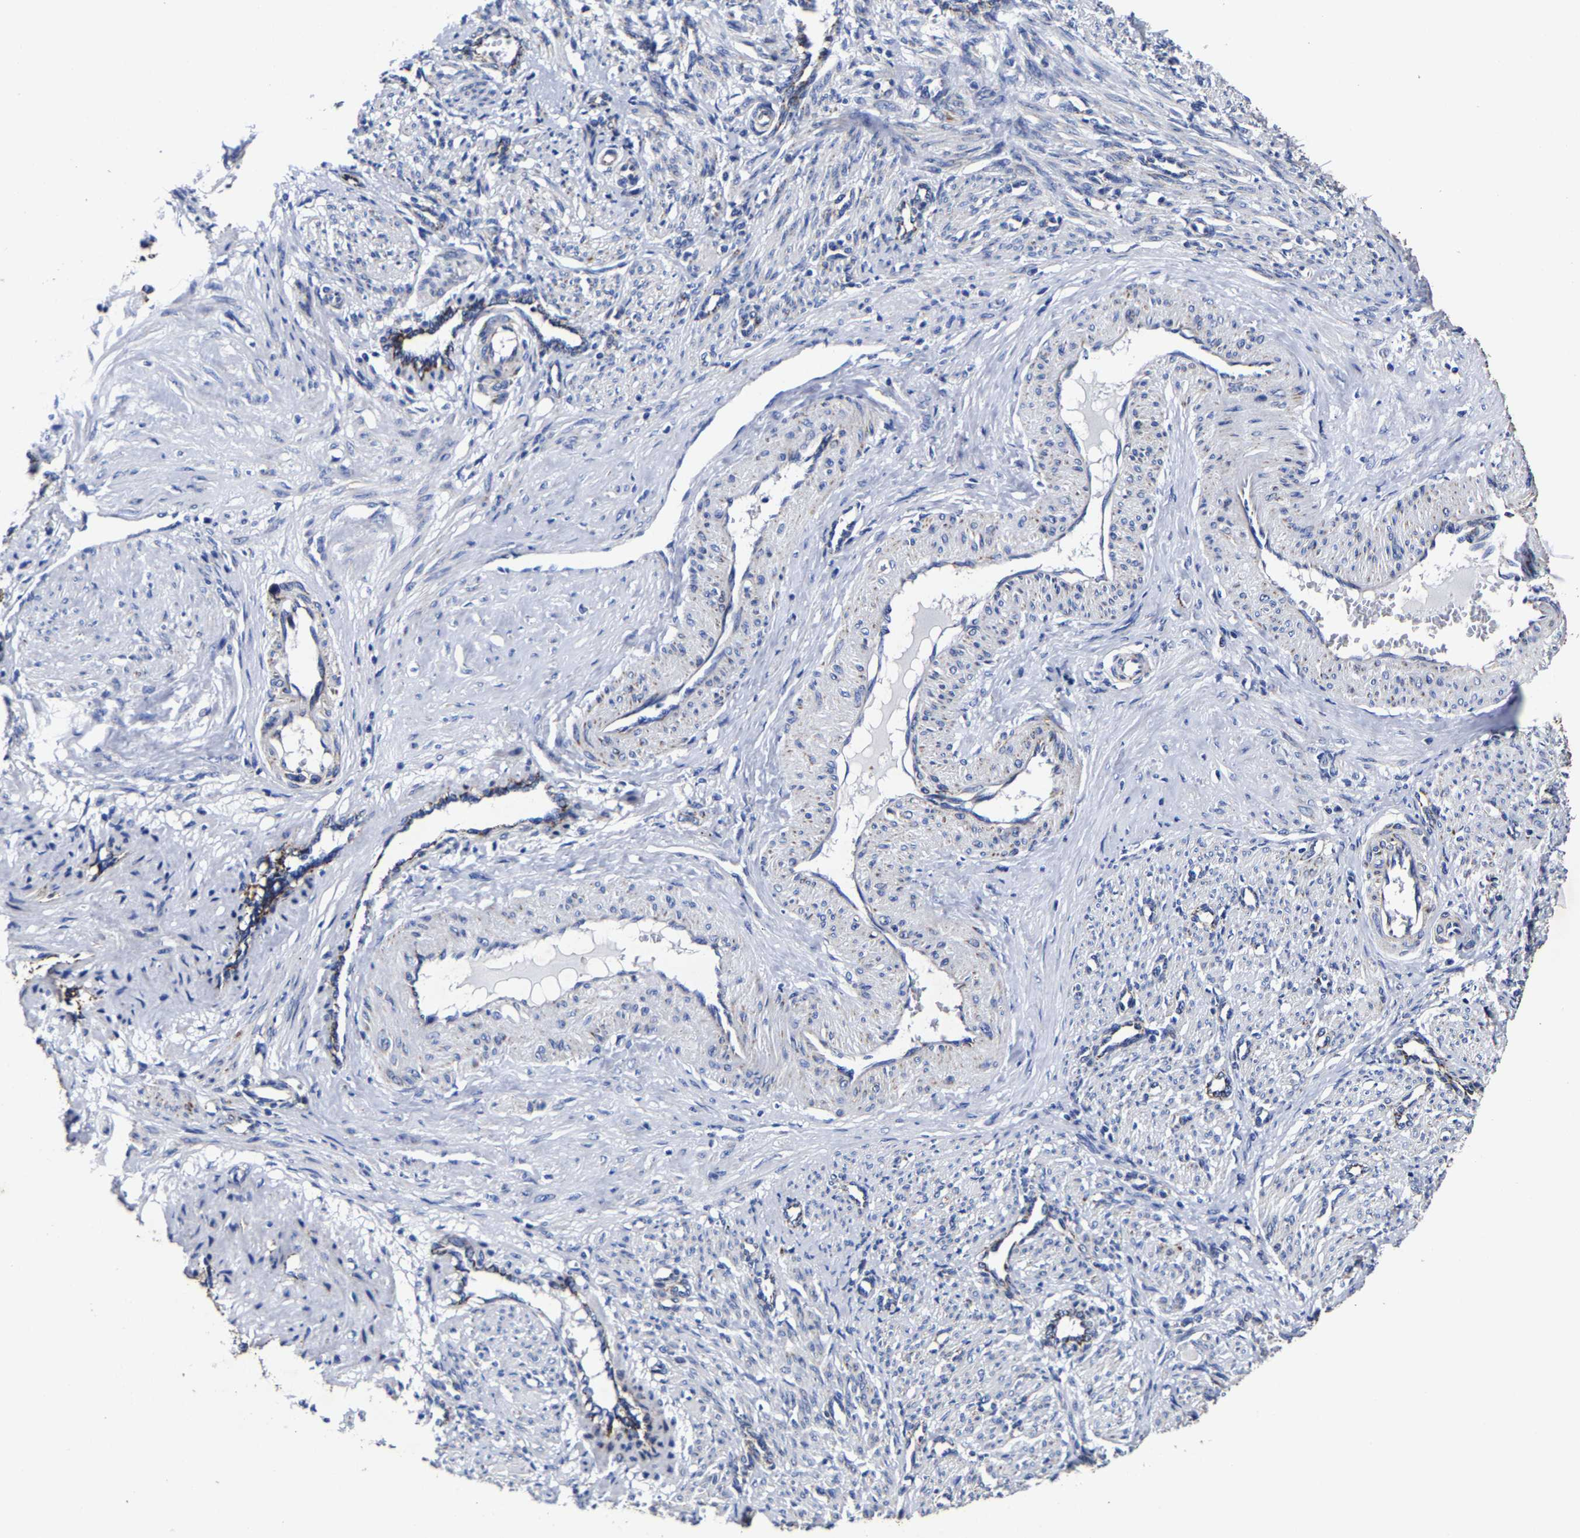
{"staining": {"intensity": "negative", "quantity": "none", "location": "none"}, "tissue": "smooth muscle", "cell_type": "Smooth muscle cells", "image_type": "normal", "snomed": [{"axis": "morphology", "description": "Normal tissue, NOS"}, {"axis": "topography", "description": "Endometrium"}], "caption": "IHC histopathology image of benign human smooth muscle stained for a protein (brown), which reveals no expression in smooth muscle cells. (Stains: DAB (3,3'-diaminobenzidine) IHC with hematoxylin counter stain, Microscopy: brightfield microscopy at high magnification).", "gene": "AASS", "patient": {"sex": "female", "age": 33}}